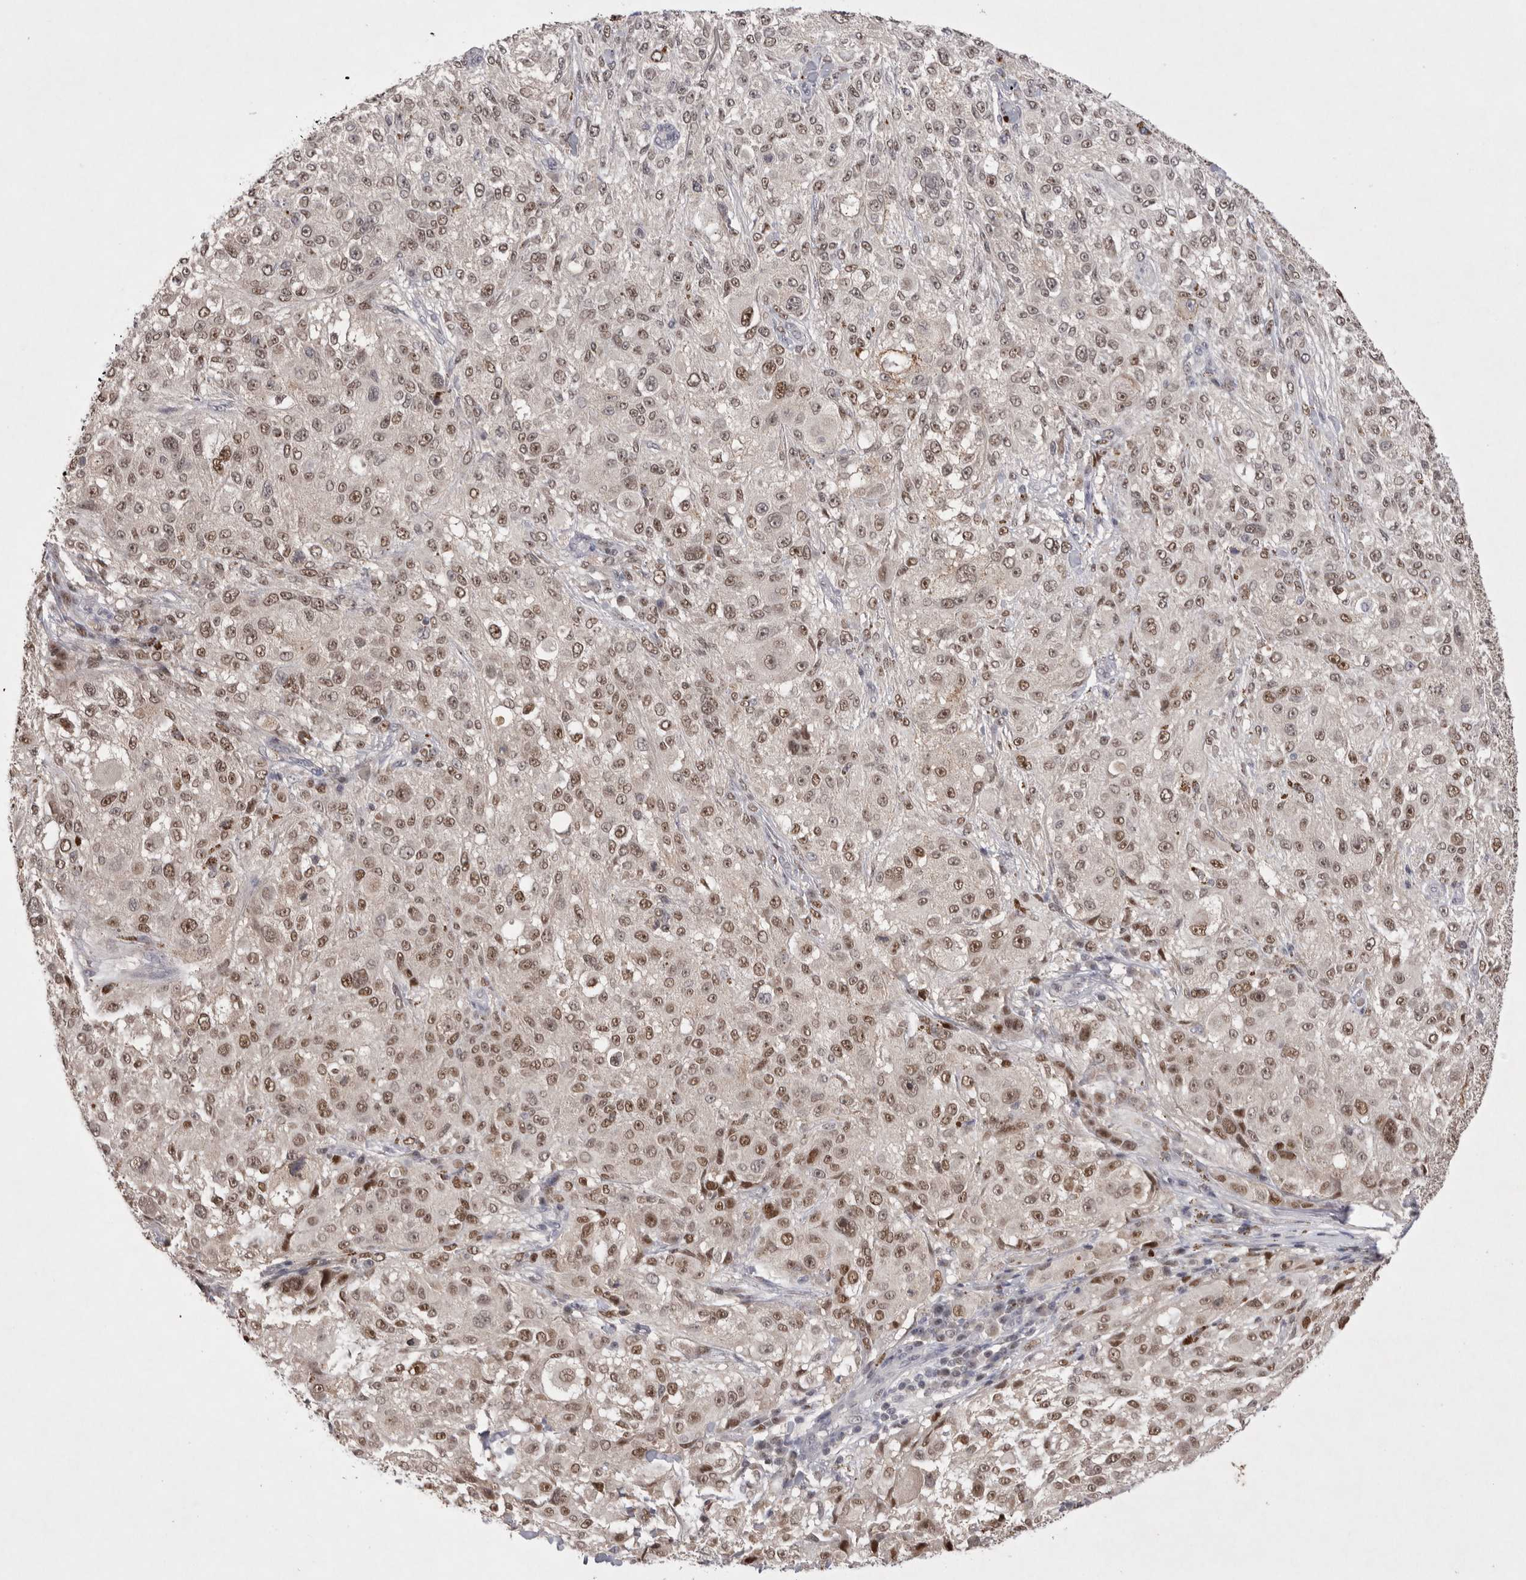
{"staining": {"intensity": "moderate", "quantity": "25%-75%", "location": "nuclear"}, "tissue": "melanoma", "cell_type": "Tumor cells", "image_type": "cancer", "snomed": [{"axis": "morphology", "description": "Necrosis, NOS"}, {"axis": "morphology", "description": "Malignant melanoma, NOS"}, {"axis": "topography", "description": "Skin"}], "caption": "This photomicrograph shows IHC staining of malignant melanoma, with medium moderate nuclear expression in approximately 25%-75% of tumor cells.", "gene": "HUS1", "patient": {"sex": "female", "age": 87}}